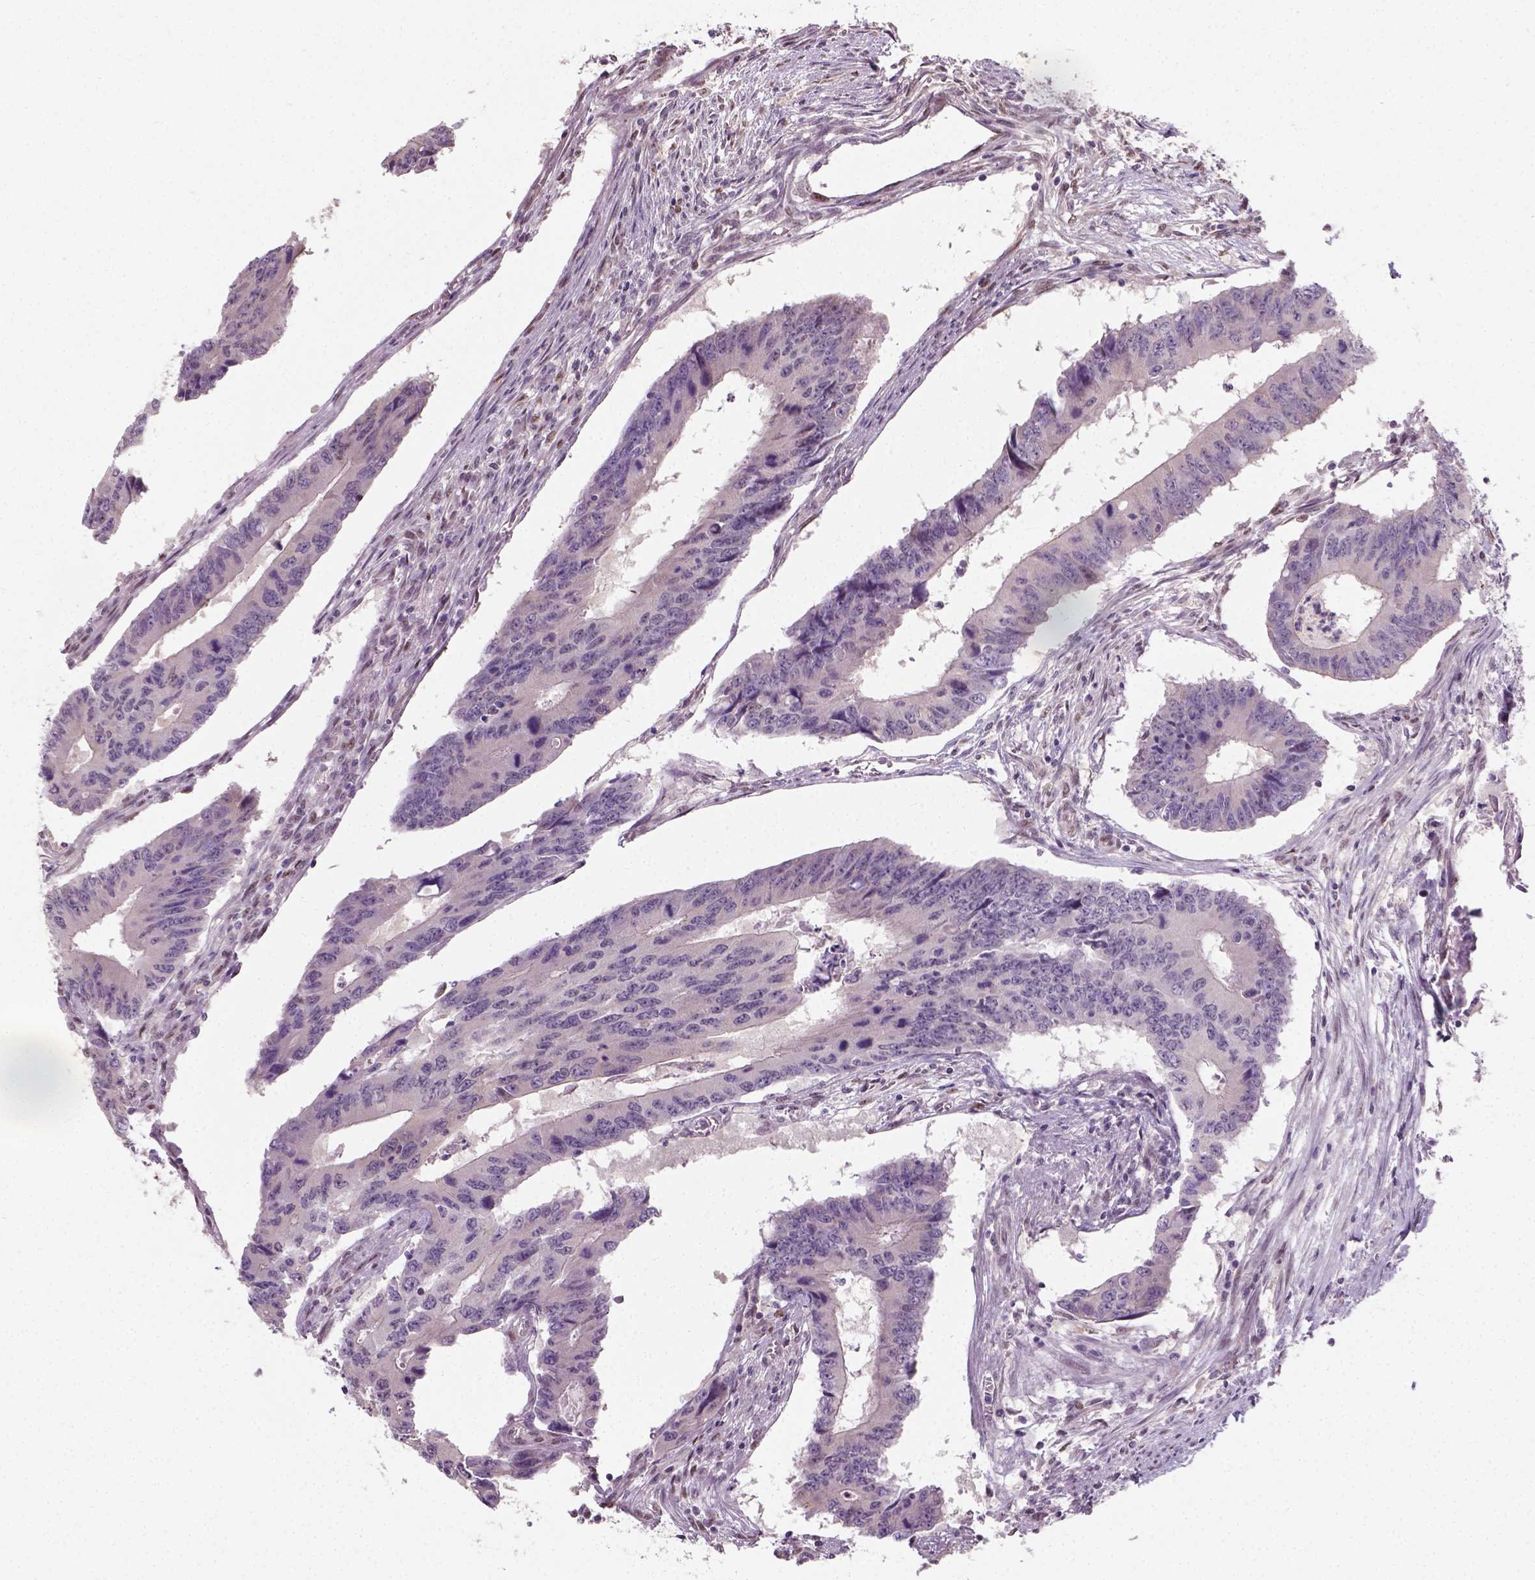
{"staining": {"intensity": "negative", "quantity": "none", "location": "none"}, "tissue": "colorectal cancer", "cell_type": "Tumor cells", "image_type": "cancer", "snomed": [{"axis": "morphology", "description": "Adenocarcinoma, NOS"}, {"axis": "topography", "description": "Colon"}], "caption": "Tumor cells show no significant positivity in colorectal adenocarcinoma. (Brightfield microscopy of DAB (3,3'-diaminobenzidine) IHC at high magnification).", "gene": "C1orf112", "patient": {"sex": "male", "age": 53}}